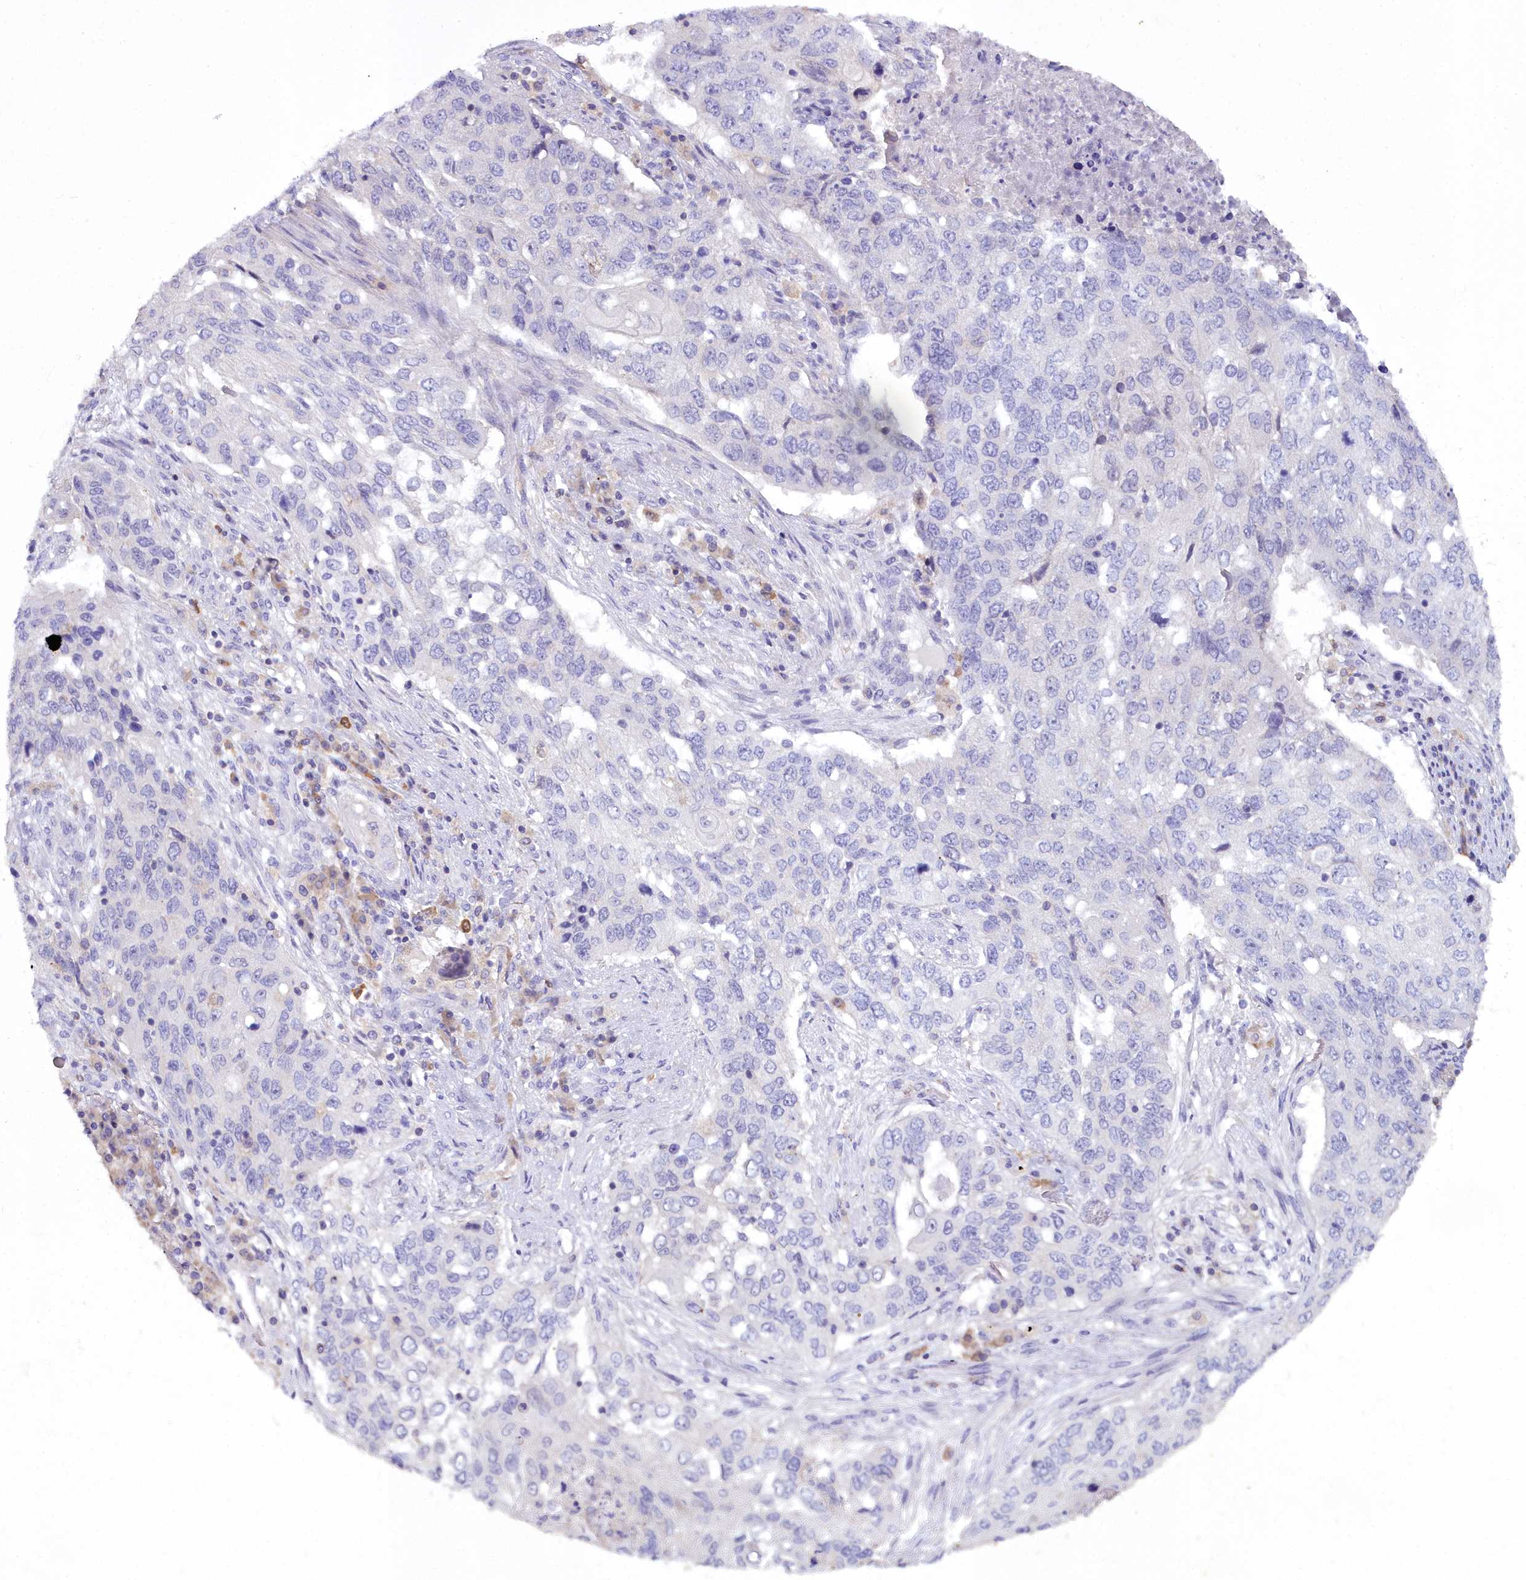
{"staining": {"intensity": "negative", "quantity": "none", "location": "none"}, "tissue": "lung cancer", "cell_type": "Tumor cells", "image_type": "cancer", "snomed": [{"axis": "morphology", "description": "Squamous cell carcinoma, NOS"}, {"axis": "topography", "description": "Lung"}], "caption": "The micrograph exhibits no staining of tumor cells in lung squamous cell carcinoma.", "gene": "BLNK", "patient": {"sex": "female", "age": 63}}